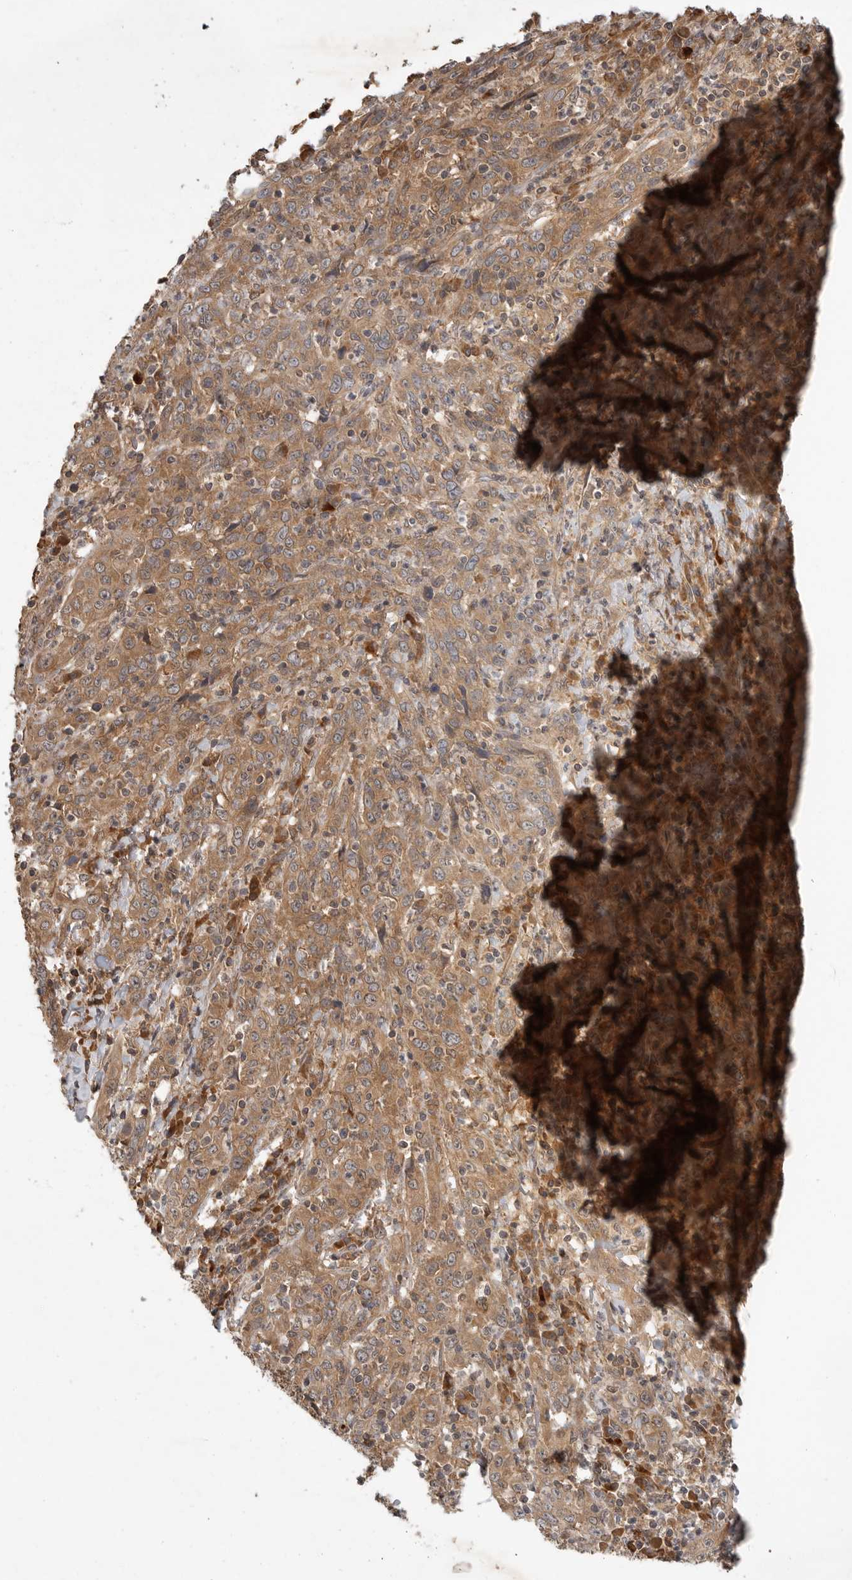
{"staining": {"intensity": "moderate", "quantity": ">75%", "location": "cytoplasmic/membranous"}, "tissue": "cervical cancer", "cell_type": "Tumor cells", "image_type": "cancer", "snomed": [{"axis": "morphology", "description": "Squamous cell carcinoma, NOS"}, {"axis": "topography", "description": "Cervix"}], "caption": "A brown stain highlights moderate cytoplasmic/membranous staining of a protein in human cervical cancer tumor cells.", "gene": "OSBPL9", "patient": {"sex": "female", "age": 46}}